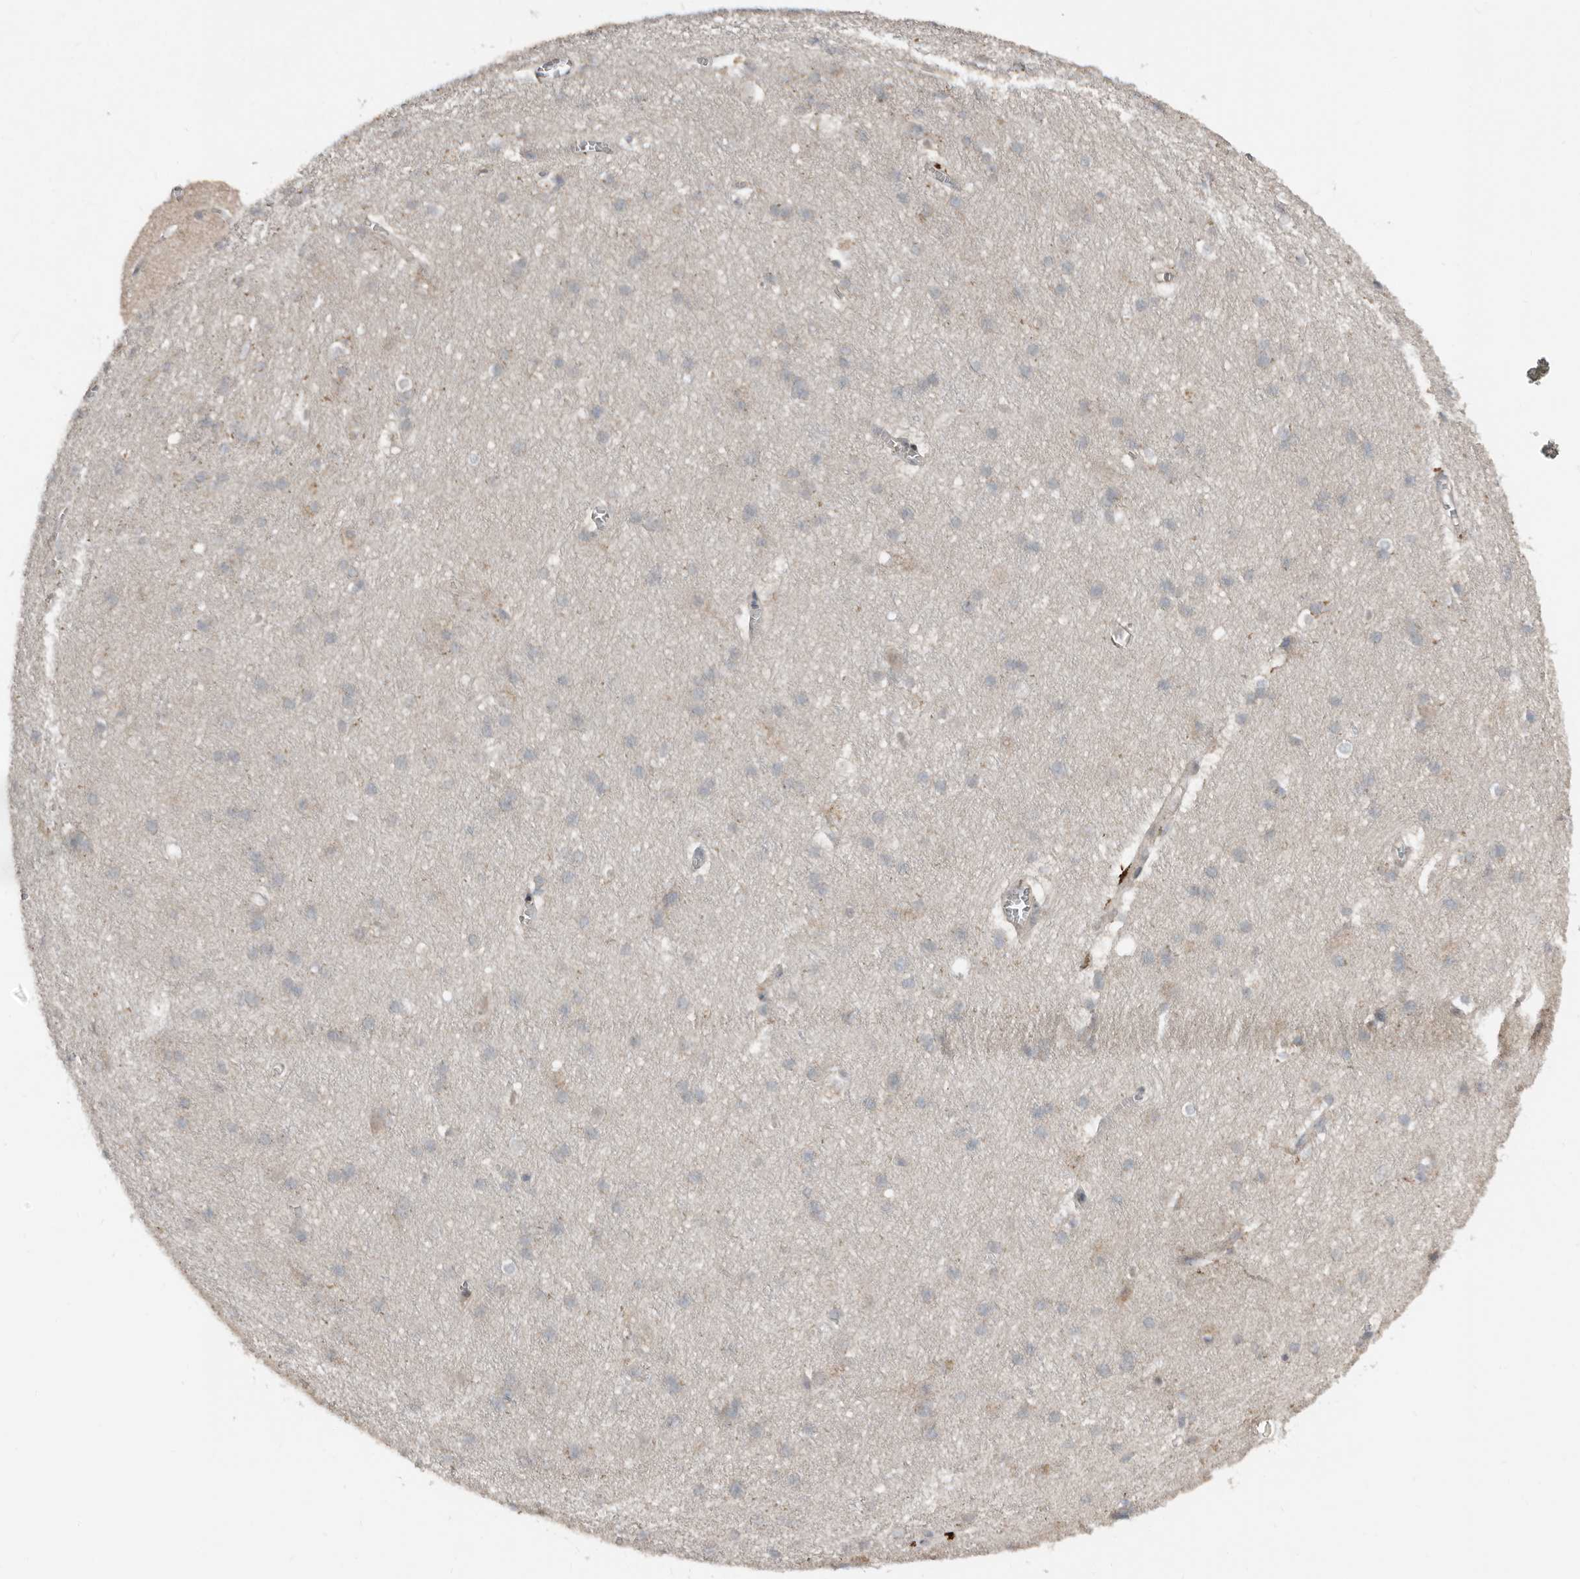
{"staining": {"intensity": "weak", "quantity": ">75%", "location": "cytoplasmic/membranous"}, "tissue": "cerebral cortex", "cell_type": "Endothelial cells", "image_type": "normal", "snomed": [{"axis": "morphology", "description": "Normal tissue, NOS"}, {"axis": "topography", "description": "Cerebral cortex"}], "caption": "IHC (DAB (3,3'-diaminobenzidine)) staining of normal cerebral cortex reveals weak cytoplasmic/membranous protein positivity in about >75% of endothelial cells.", "gene": "TEAD3", "patient": {"sex": "male", "age": 54}}